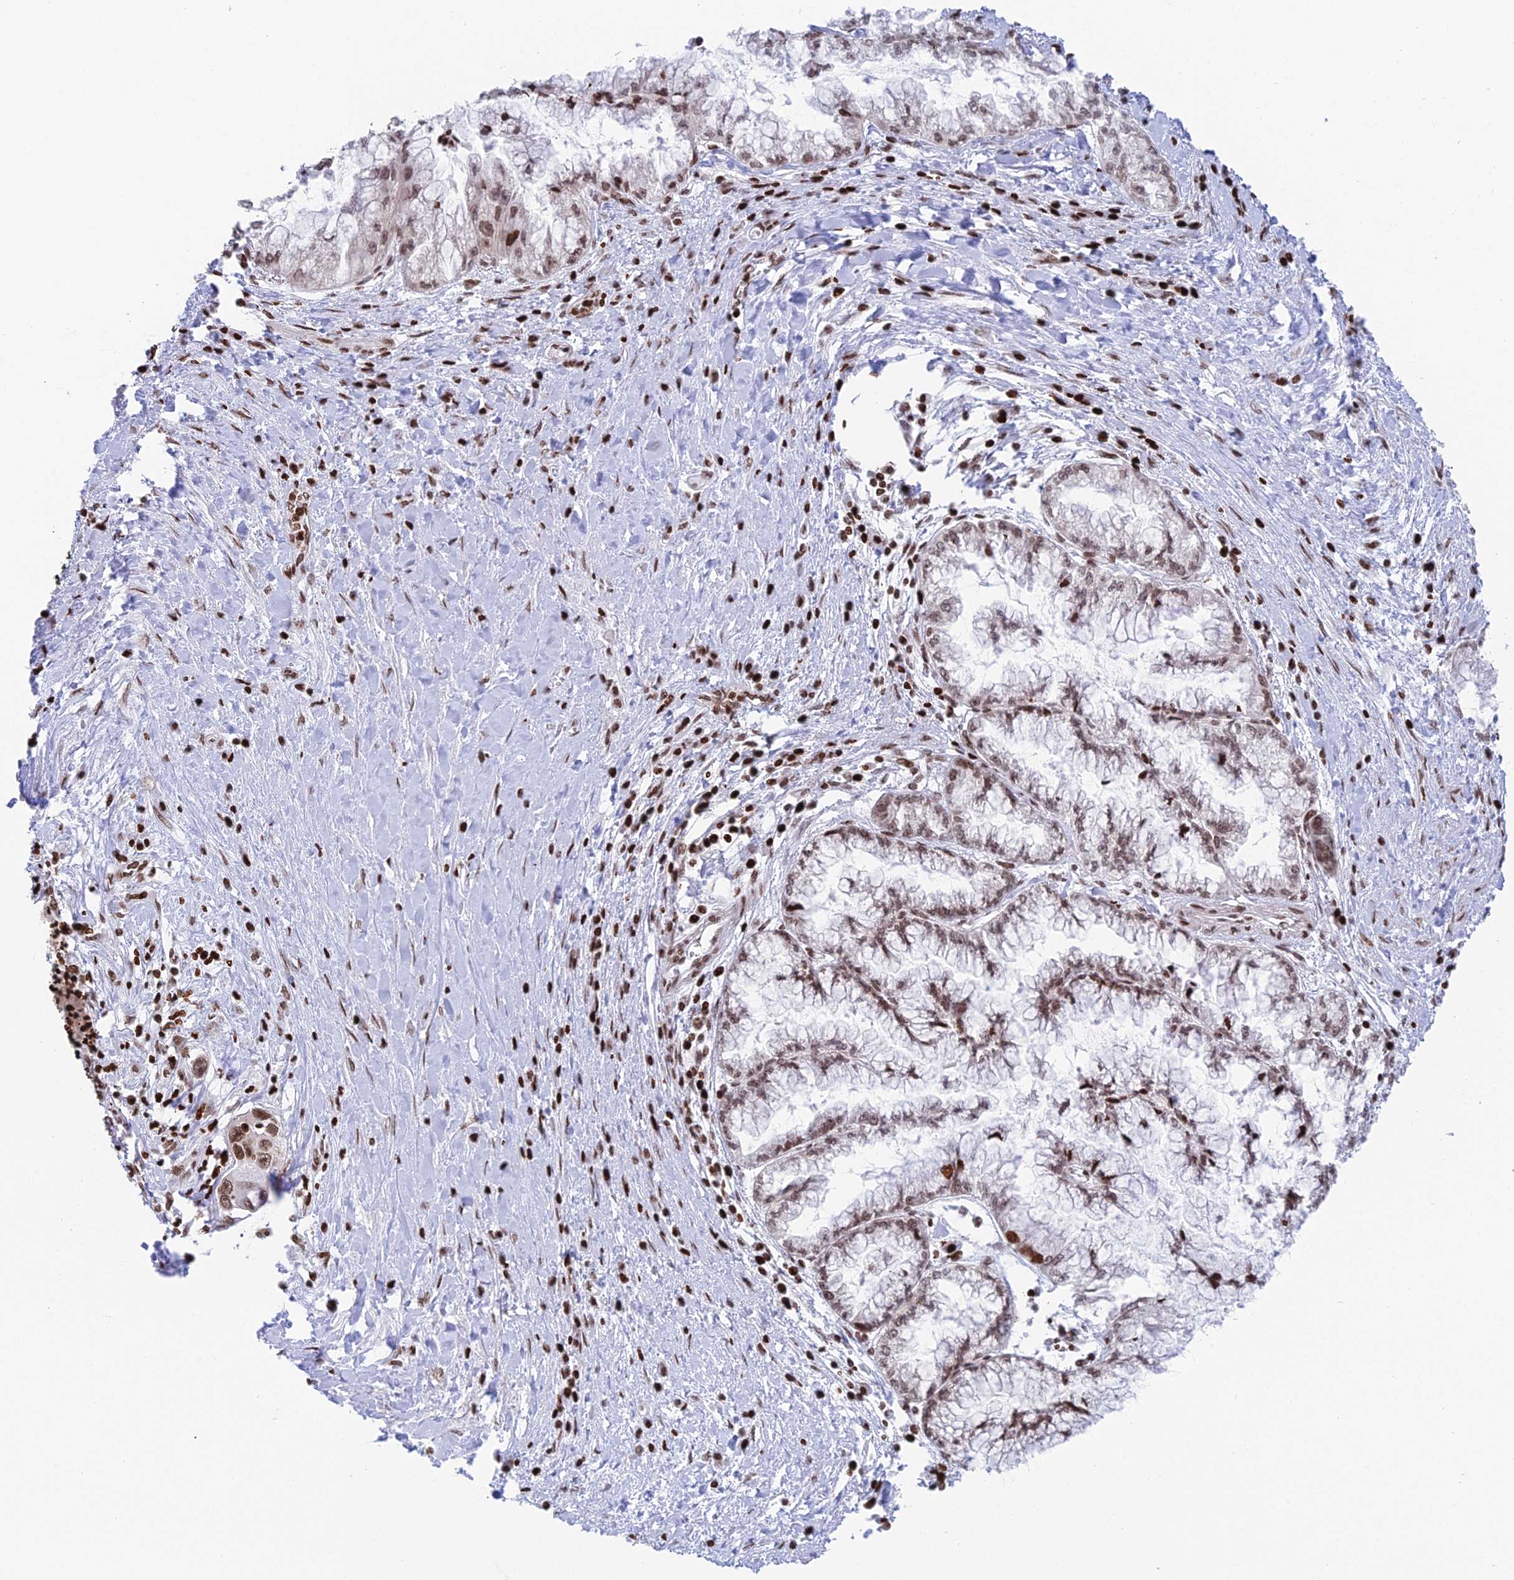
{"staining": {"intensity": "weak", "quantity": ">75%", "location": "nuclear"}, "tissue": "pancreatic cancer", "cell_type": "Tumor cells", "image_type": "cancer", "snomed": [{"axis": "morphology", "description": "Adenocarcinoma, NOS"}, {"axis": "topography", "description": "Pancreas"}], "caption": "Pancreatic cancer stained with immunohistochemistry exhibits weak nuclear staining in about >75% of tumor cells.", "gene": "RPAP1", "patient": {"sex": "male", "age": 73}}